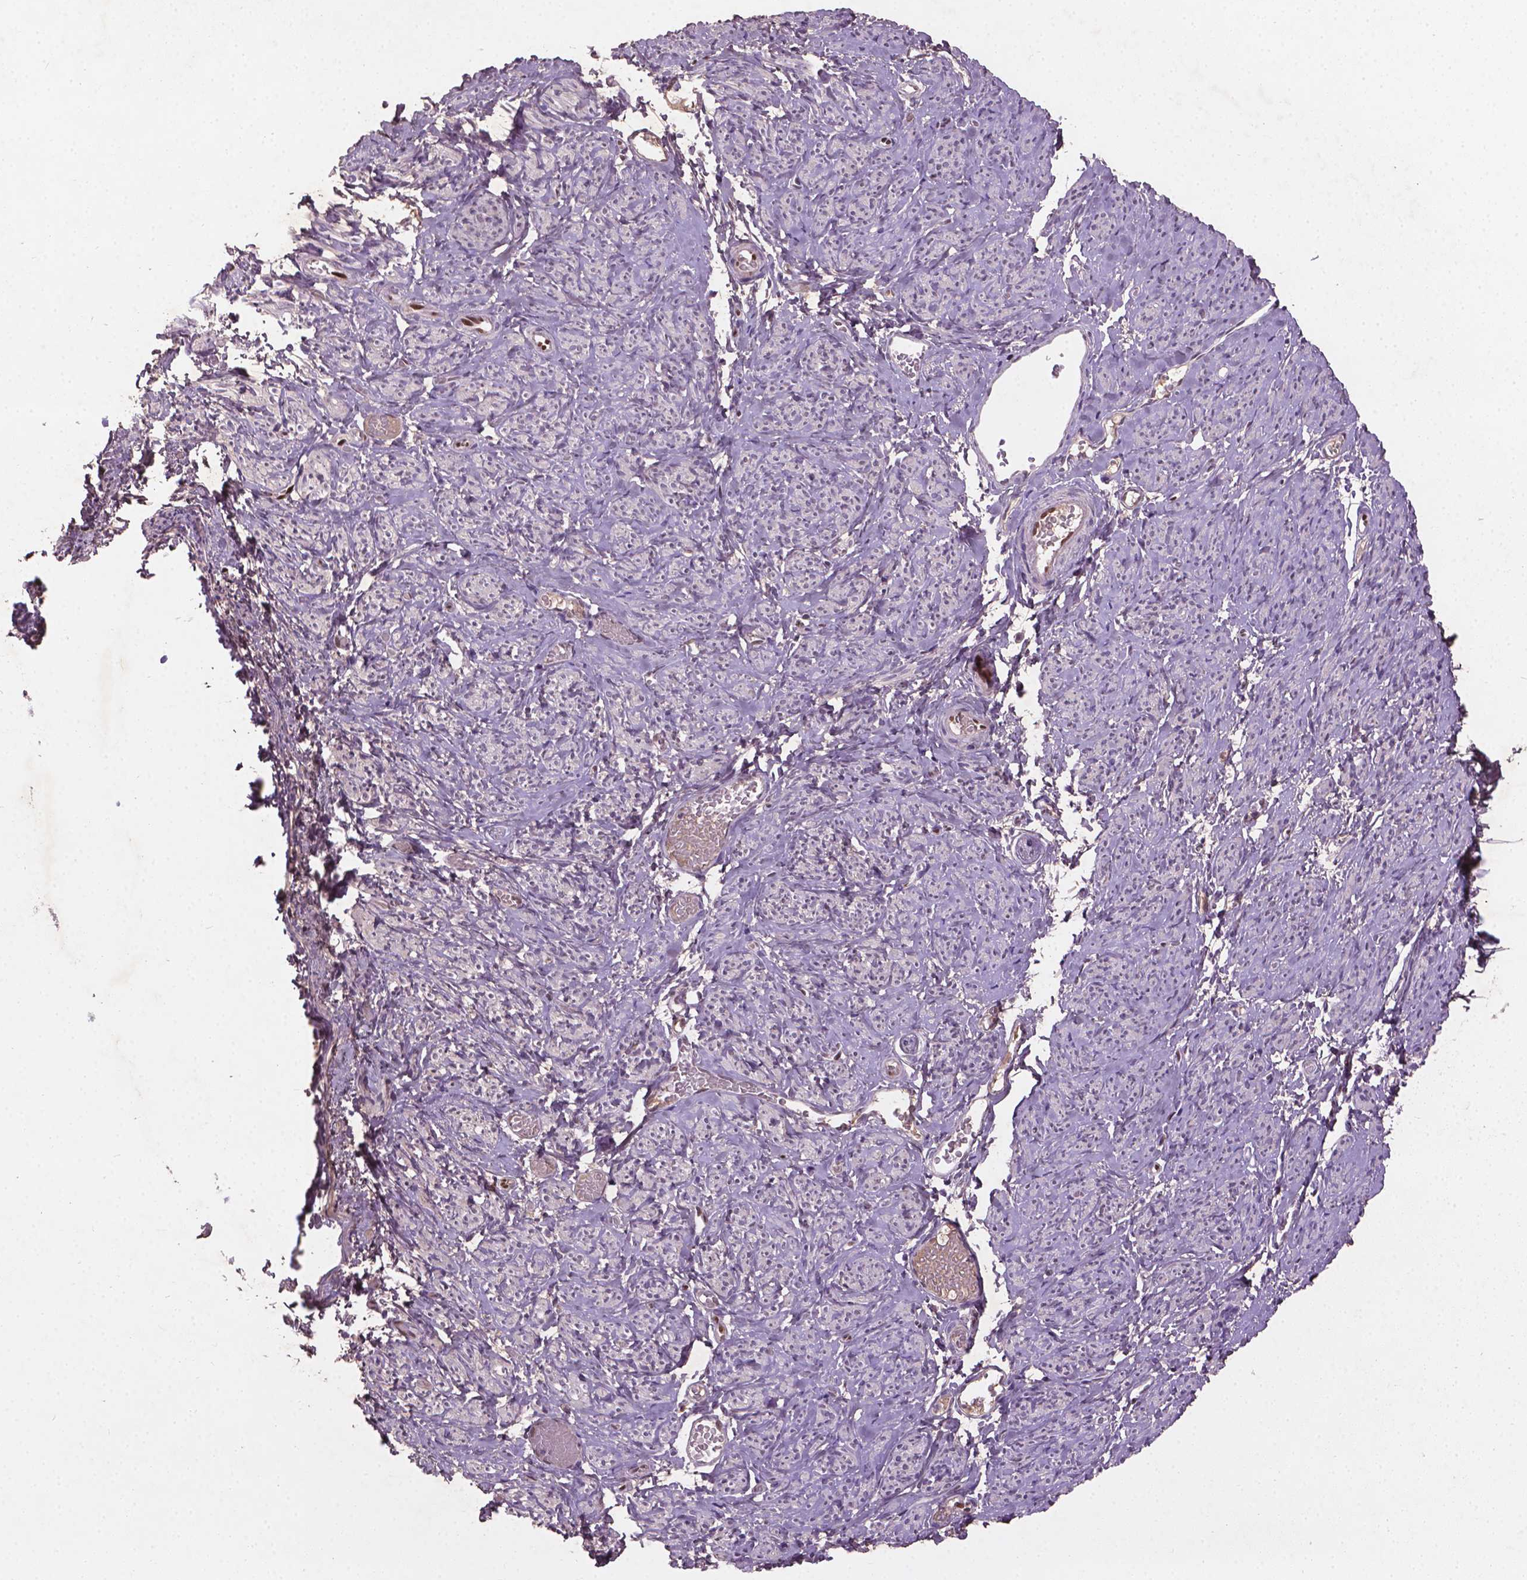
{"staining": {"intensity": "moderate", "quantity": "<25%", "location": "cytoplasmic/membranous"}, "tissue": "smooth muscle", "cell_type": "Smooth muscle cells", "image_type": "normal", "snomed": [{"axis": "morphology", "description": "Normal tissue, NOS"}, {"axis": "topography", "description": "Smooth muscle"}], "caption": "Benign smooth muscle was stained to show a protein in brown. There is low levels of moderate cytoplasmic/membranous staining in about <25% of smooth muscle cells. The staining is performed using DAB brown chromogen to label protein expression. The nuclei are counter-stained blue using hematoxylin.", "gene": "SOX17", "patient": {"sex": "female", "age": 65}}